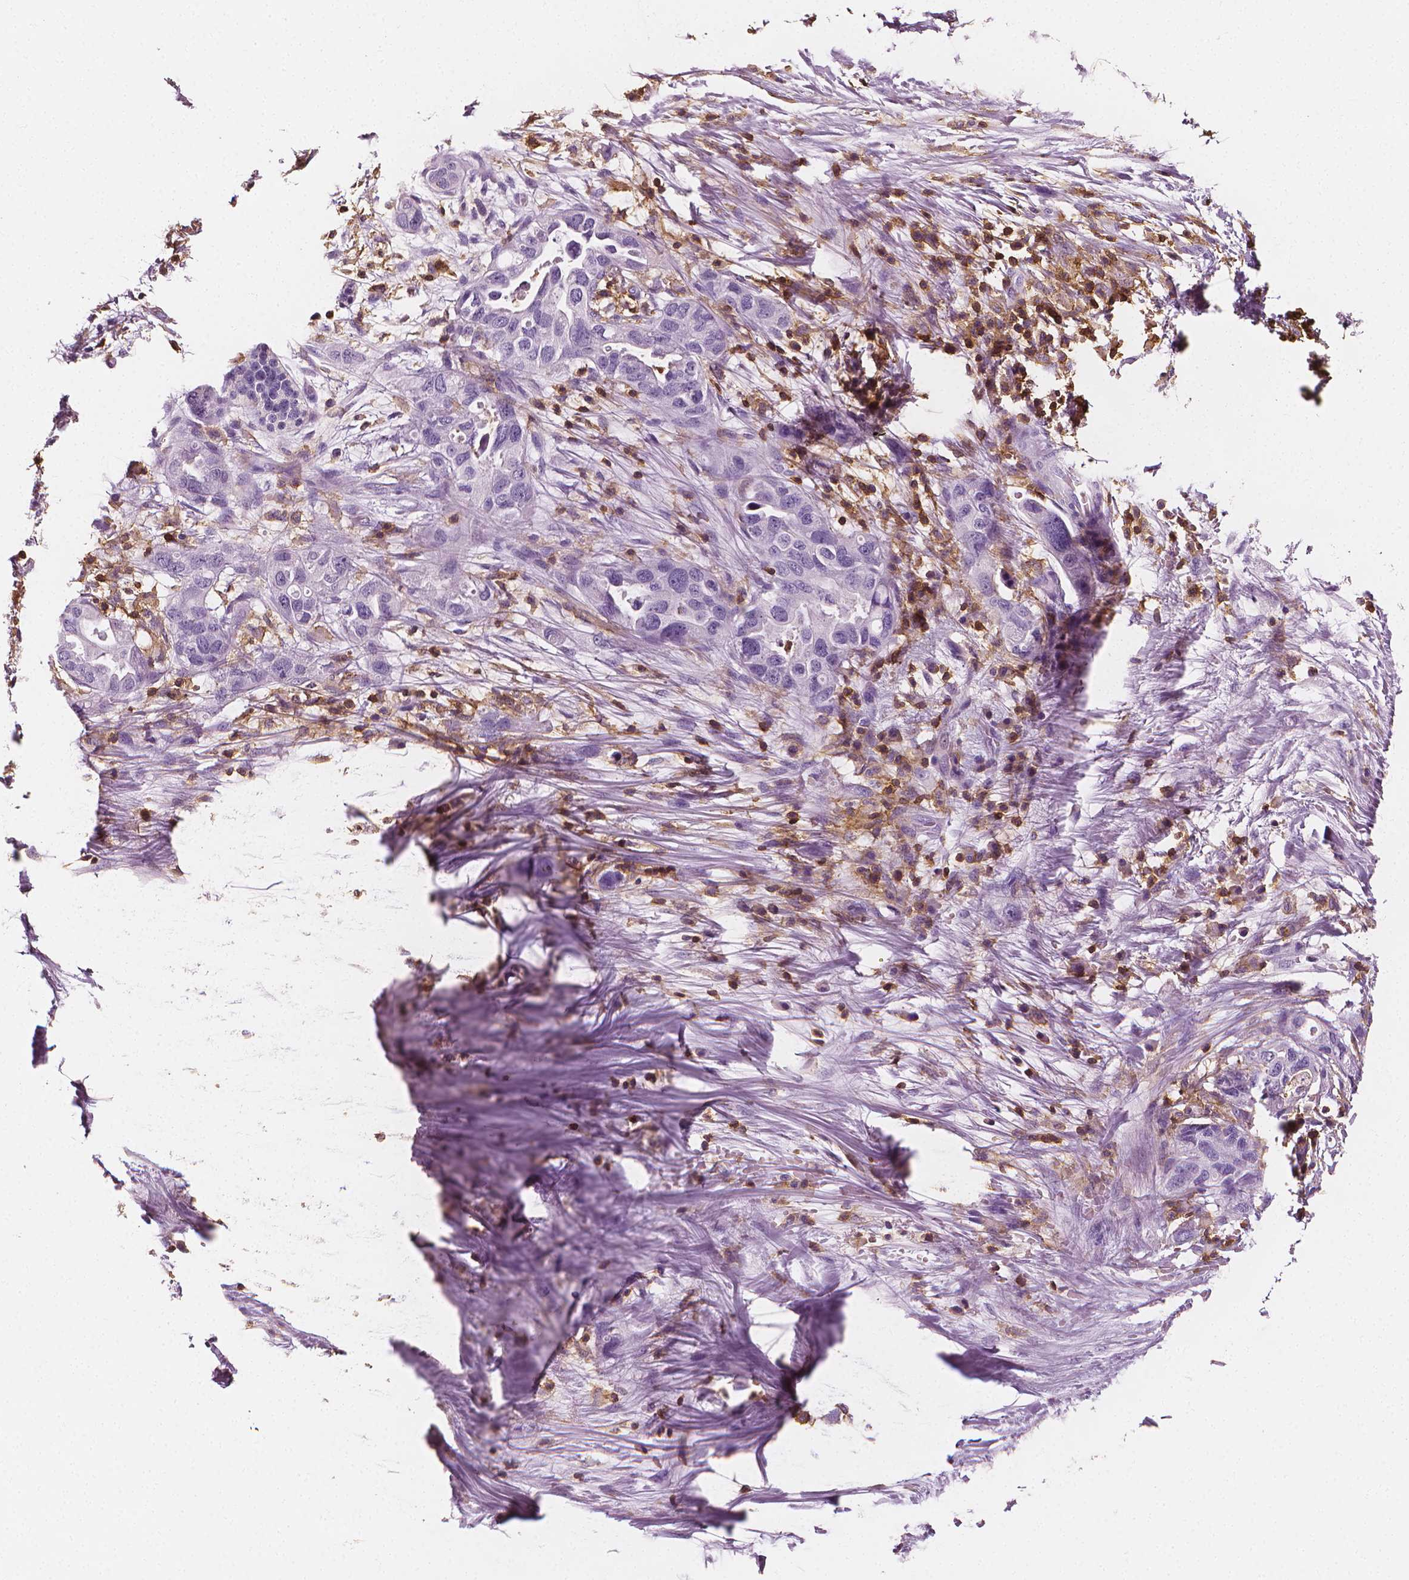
{"staining": {"intensity": "negative", "quantity": "none", "location": "none"}, "tissue": "pancreatic cancer", "cell_type": "Tumor cells", "image_type": "cancer", "snomed": [{"axis": "morphology", "description": "Adenocarcinoma, NOS"}, {"axis": "topography", "description": "Pancreas"}], "caption": "A high-resolution histopathology image shows IHC staining of adenocarcinoma (pancreatic), which demonstrates no significant expression in tumor cells.", "gene": "PTPRC", "patient": {"sex": "female", "age": 72}}